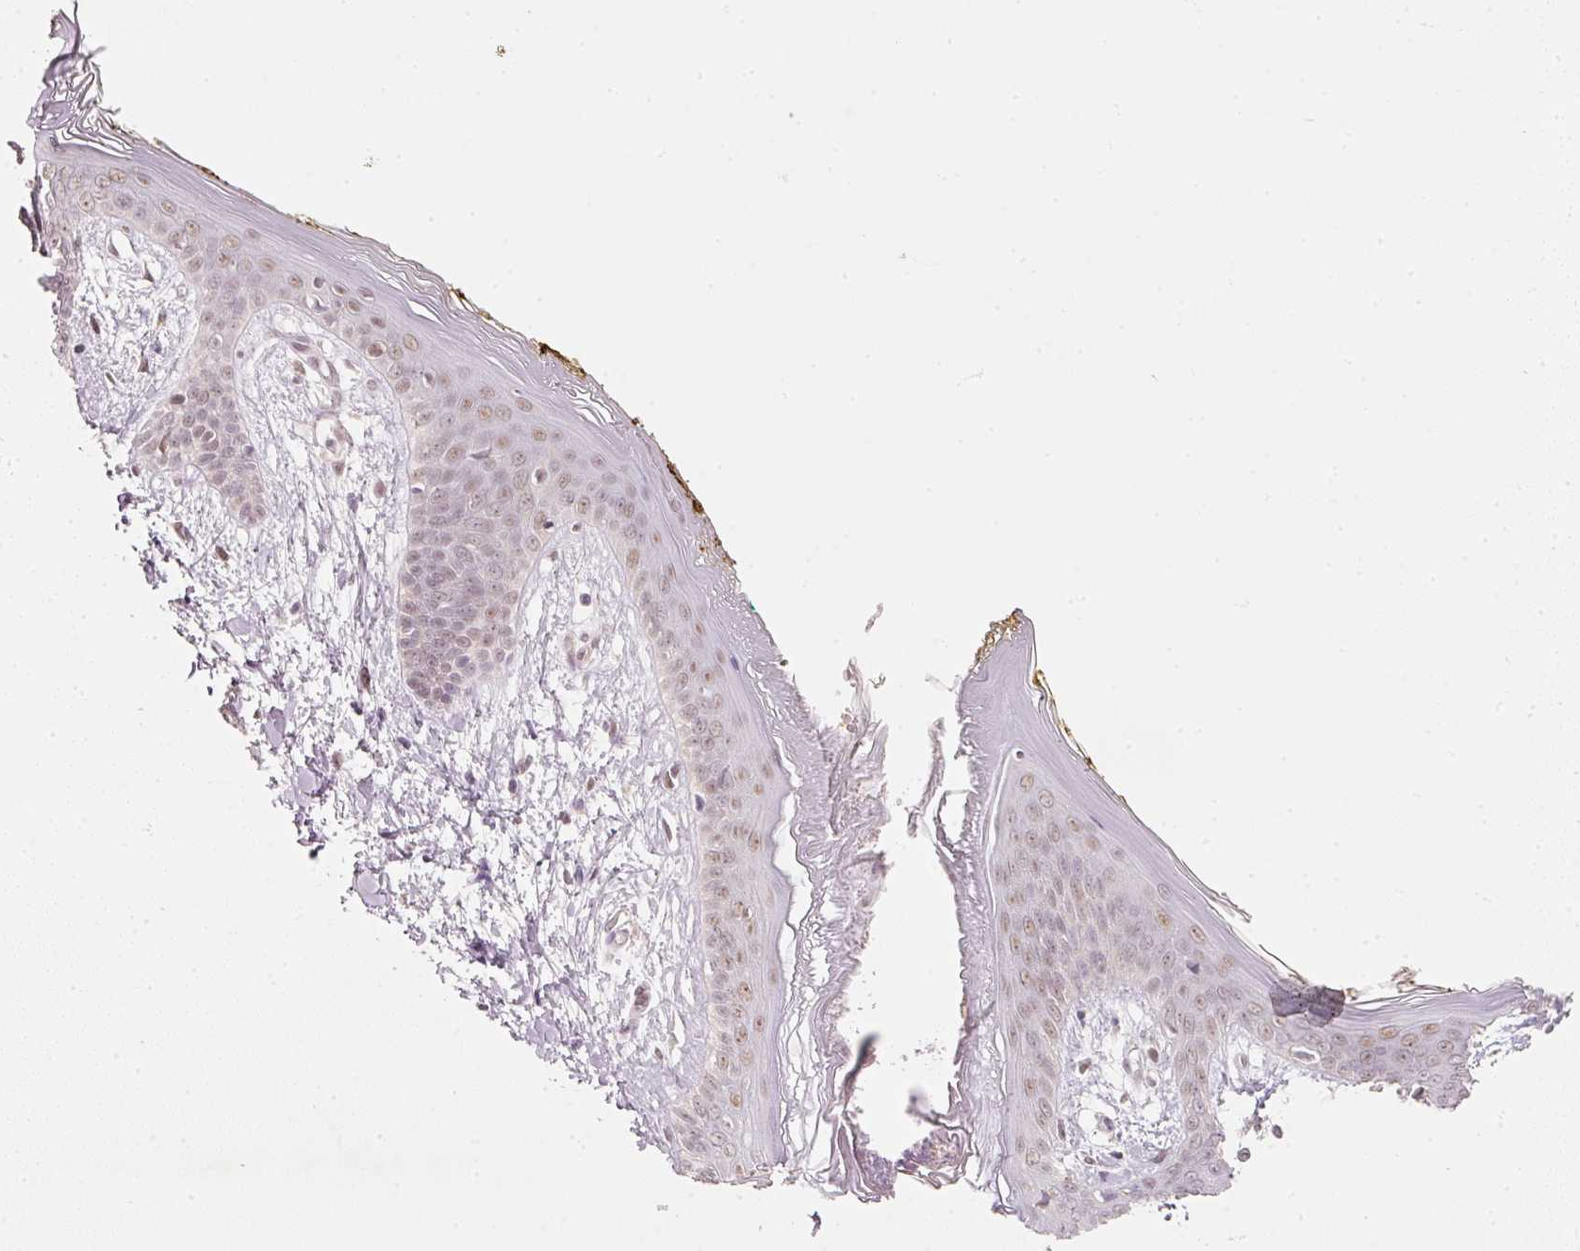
{"staining": {"intensity": "weak", "quantity": "<25%", "location": "nuclear"}, "tissue": "skin", "cell_type": "Fibroblasts", "image_type": "normal", "snomed": [{"axis": "morphology", "description": "Normal tissue, NOS"}, {"axis": "topography", "description": "Skin"}], "caption": "The immunohistochemistry image has no significant expression in fibroblasts of skin.", "gene": "FSTL3", "patient": {"sex": "female", "age": 34}}